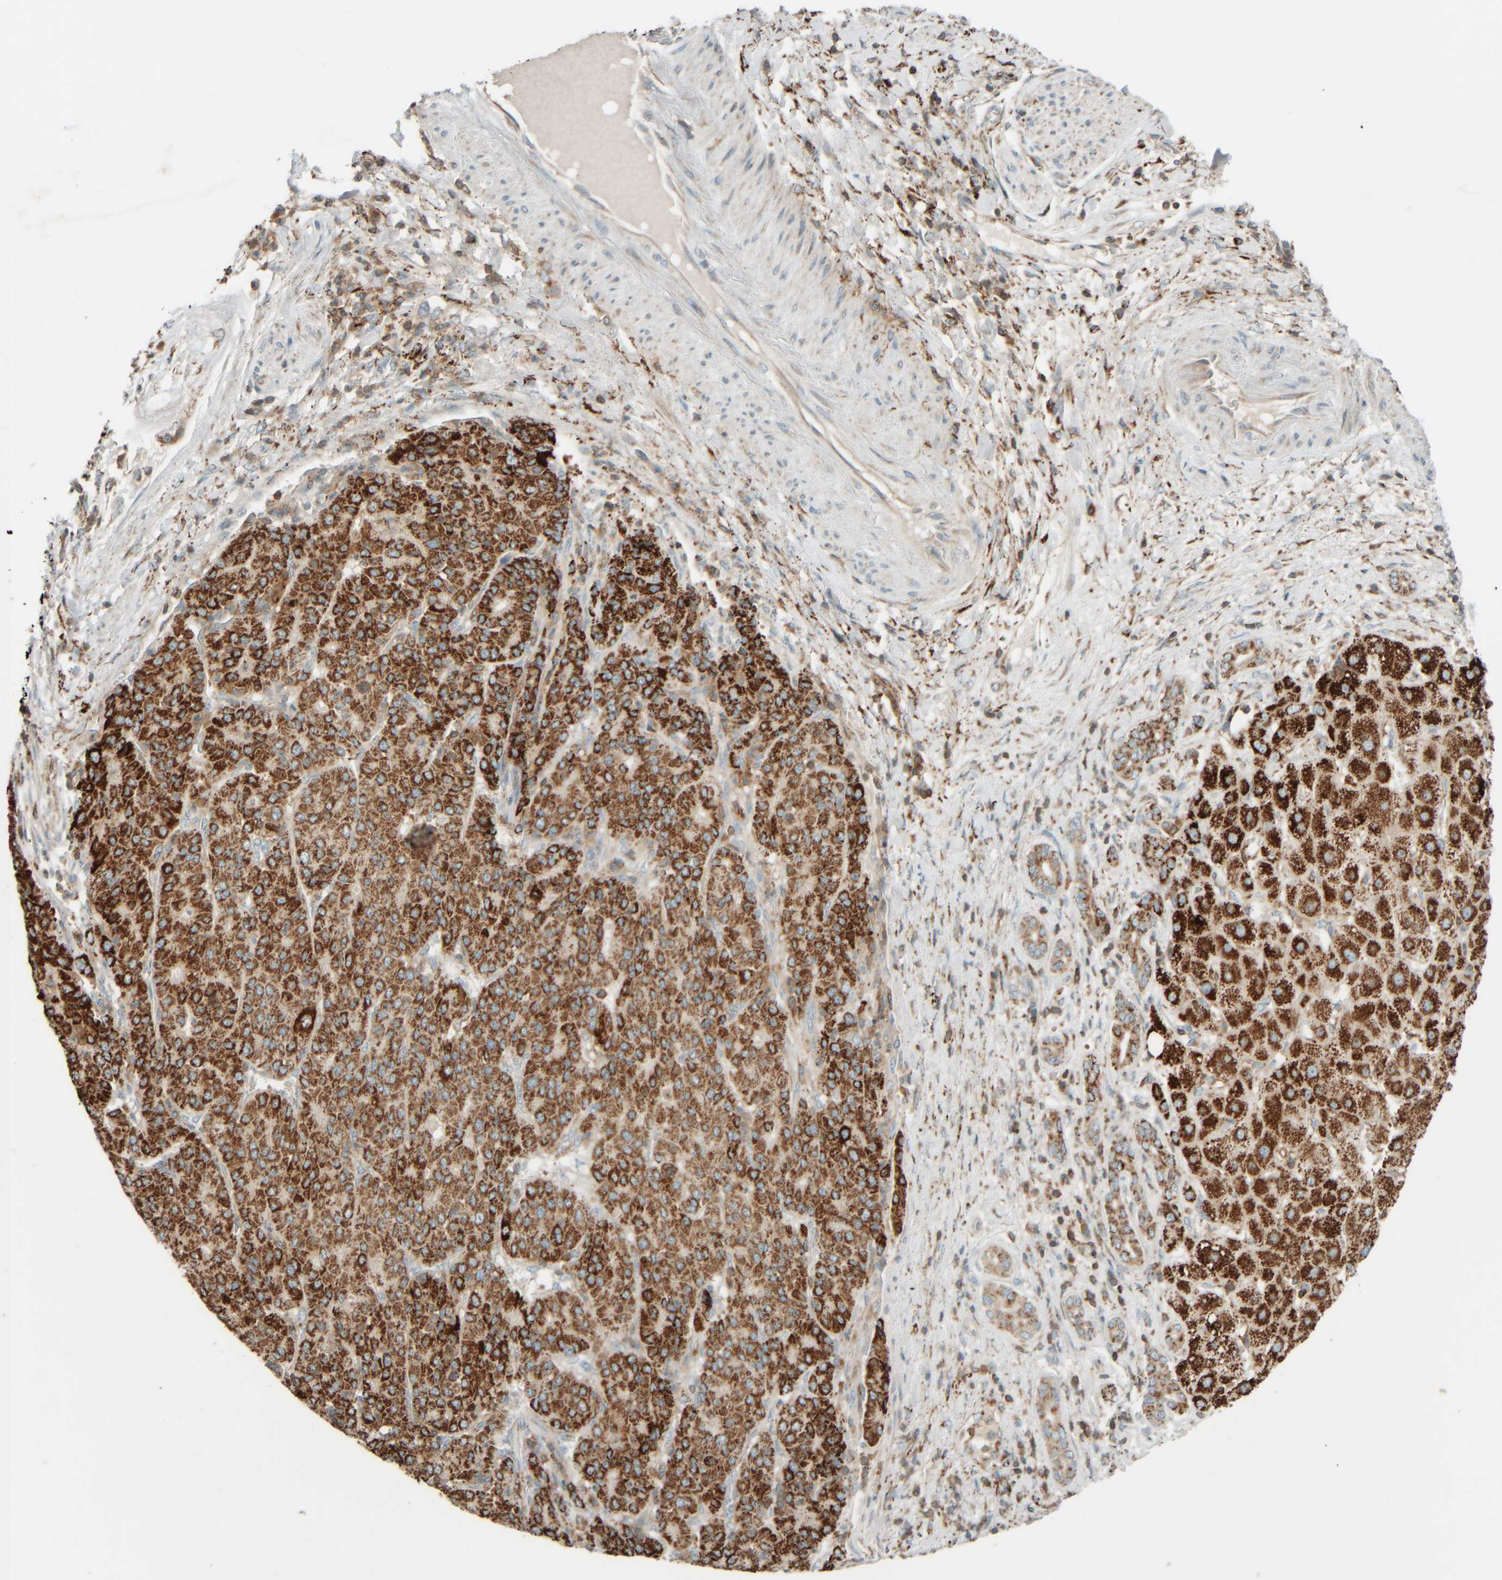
{"staining": {"intensity": "strong", "quantity": ">75%", "location": "cytoplasmic/membranous"}, "tissue": "liver cancer", "cell_type": "Tumor cells", "image_type": "cancer", "snomed": [{"axis": "morphology", "description": "Carcinoma, Hepatocellular, NOS"}, {"axis": "topography", "description": "Liver"}], "caption": "Liver cancer stained with a brown dye displays strong cytoplasmic/membranous positive staining in approximately >75% of tumor cells.", "gene": "SPAG5", "patient": {"sex": "male", "age": 65}}